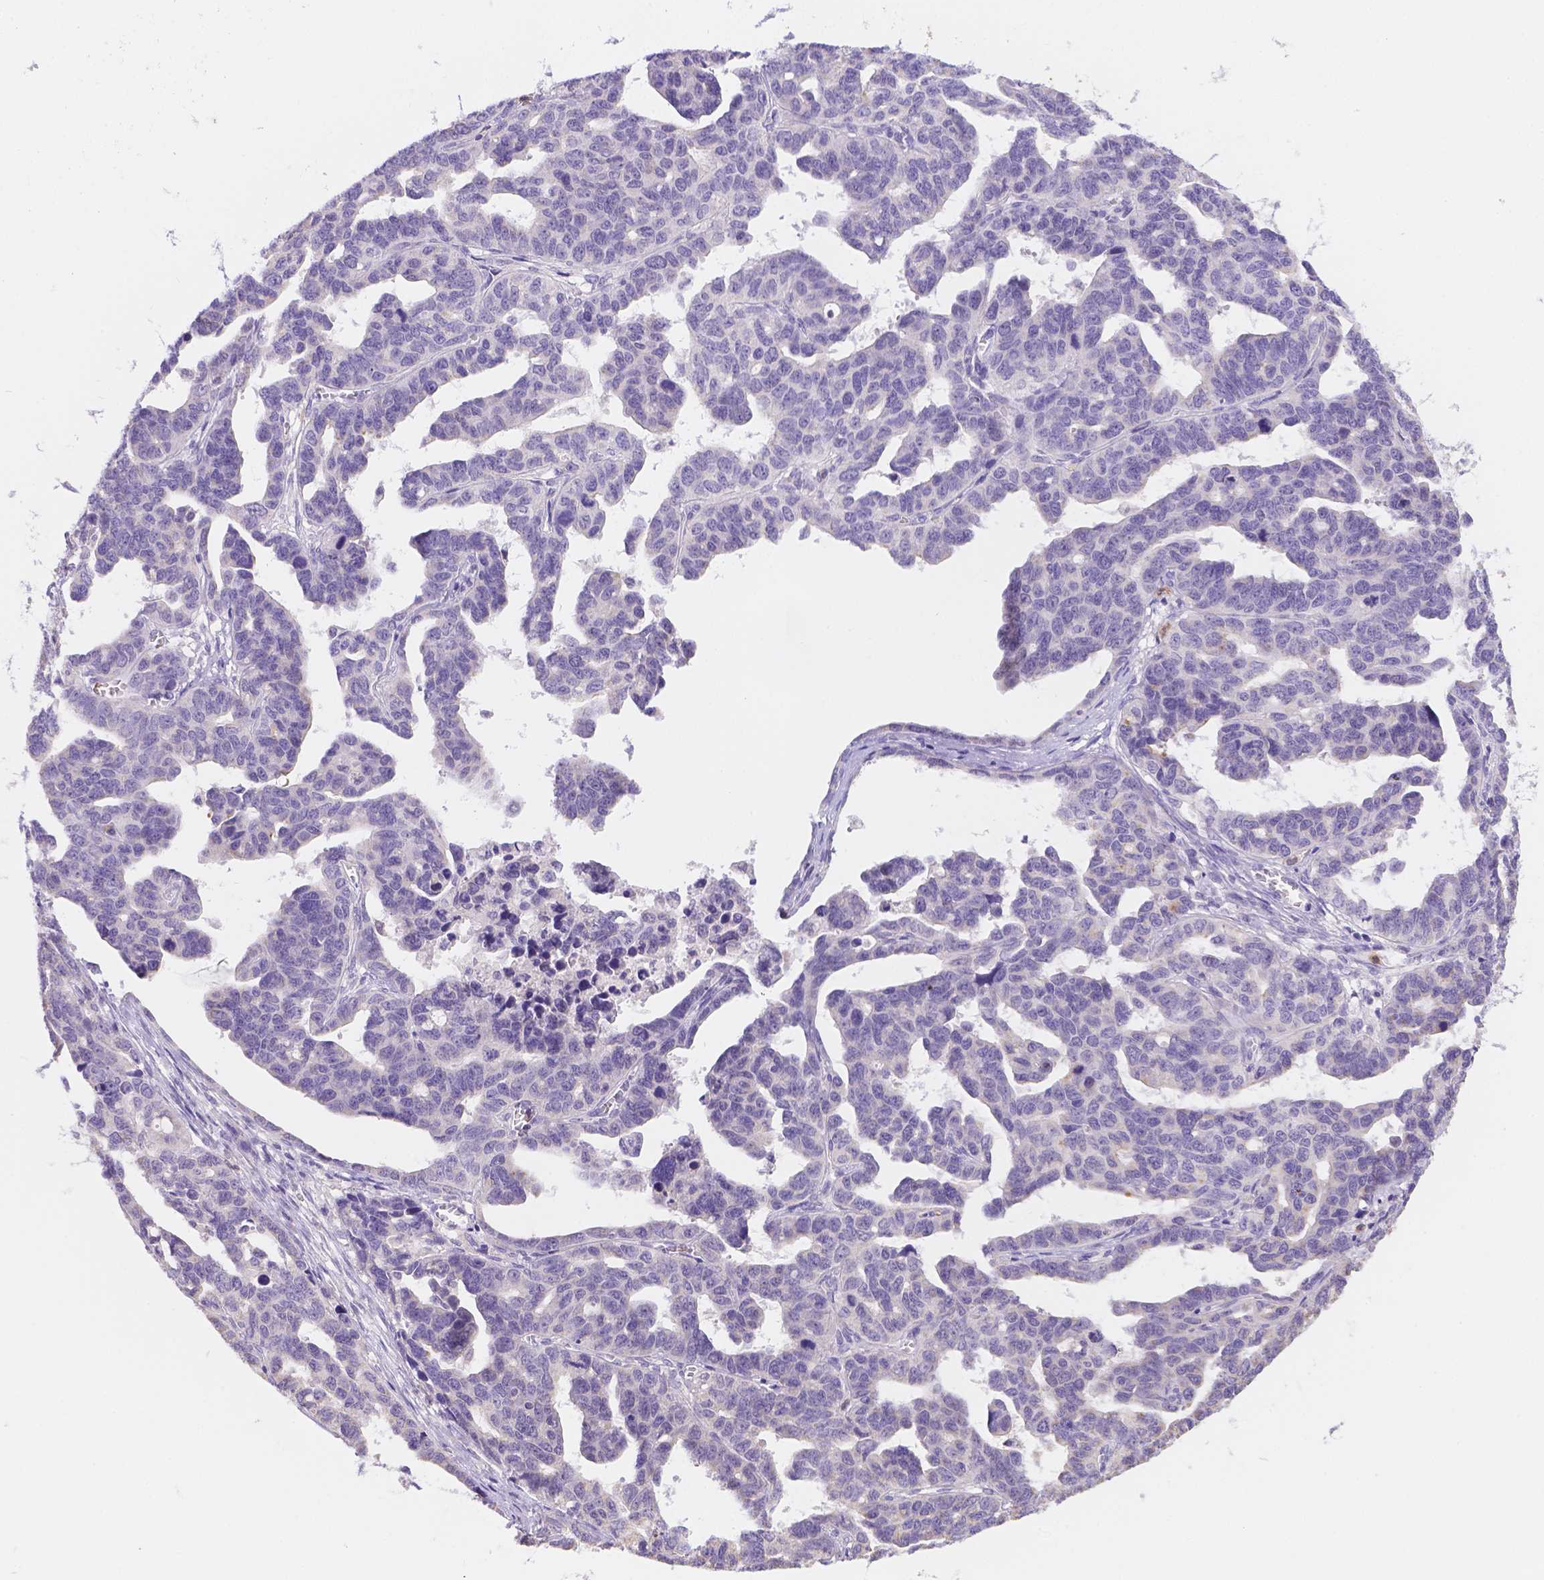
{"staining": {"intensity": "negative", "quantity": "none", "location": "none"}, "tissue": "ovarian cancer", "cell_type": "Tumor cells", "image_type": "cancer", "snomed": [{"axis": "morphology", "description": "Cystadenocarcinoma, serous, NOS"}, {"axis": "topography", "description": "Ovary"}], "caption": "Human ovarian cancer (serous cystadenocarcinoma) stained for a protein using immunohistochemistry shows no positivity in tumor cells.", "gene": "NXPE2", "patient": {"sex": "female", "age": 69}}